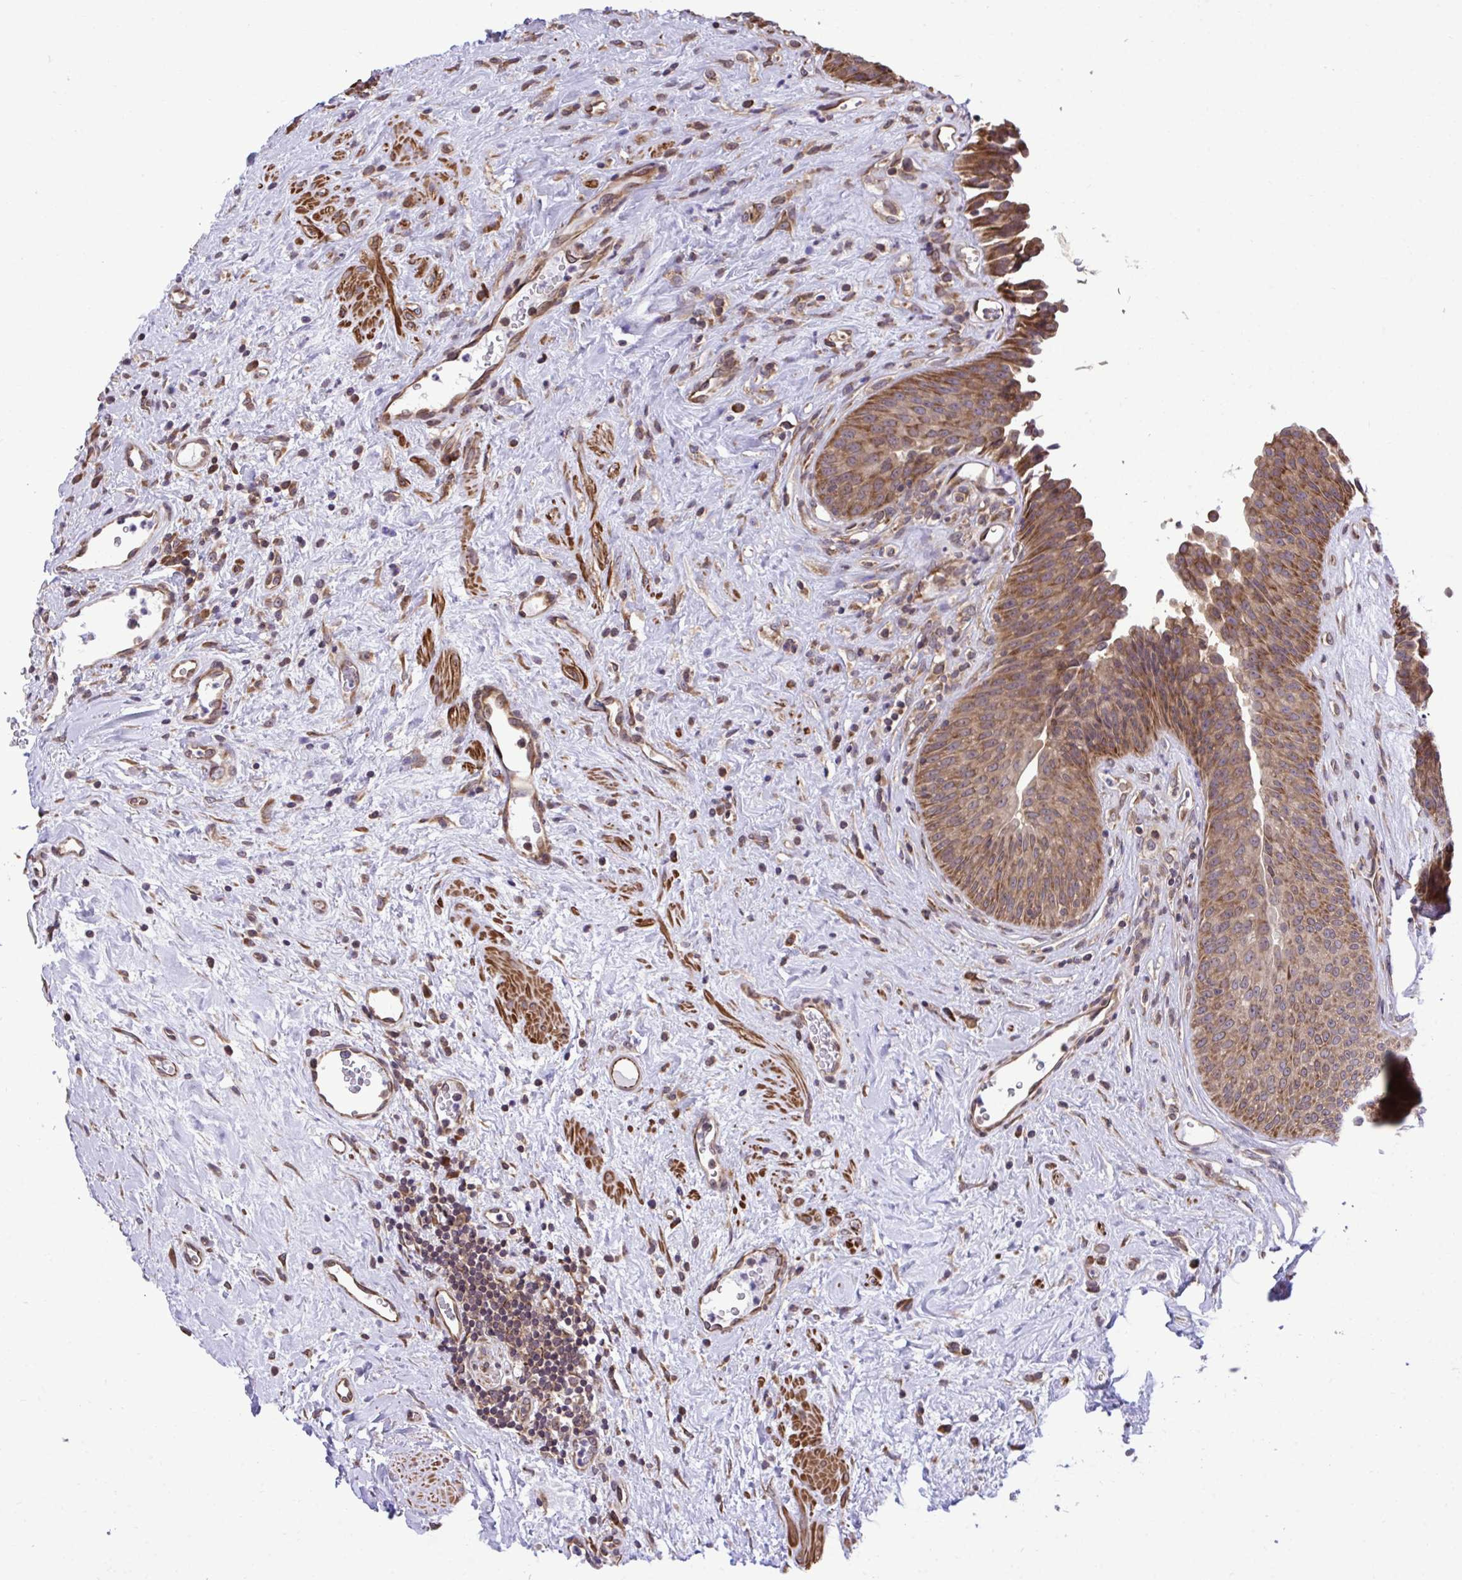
{"staining": {"intensity": "moderate", "quantity": ">75%", "location": "cytoplasmic/membranous"}, "tissue": "urinary bladder", "cell_type": "Urothelial cells", "image_type": "normal", "snomed": [{"axis": "morphology", "description": "Normal tissue, NOS"}, {"axis": "topography", "description": "Urinary bladder"}], "caption": "Protein expression analysis of normal human urinary bladder reveals moderate cytoplasmic/membranous staining in about >75% of urothelial cells. Using DAB (3,3'-diaminobenzidine) (brown) and hematoxylin (blue) stains, captured at high magnification using brightfield microscopy.", "gene": "RPS15", "patient": {"sex": "female", "age": 56}}